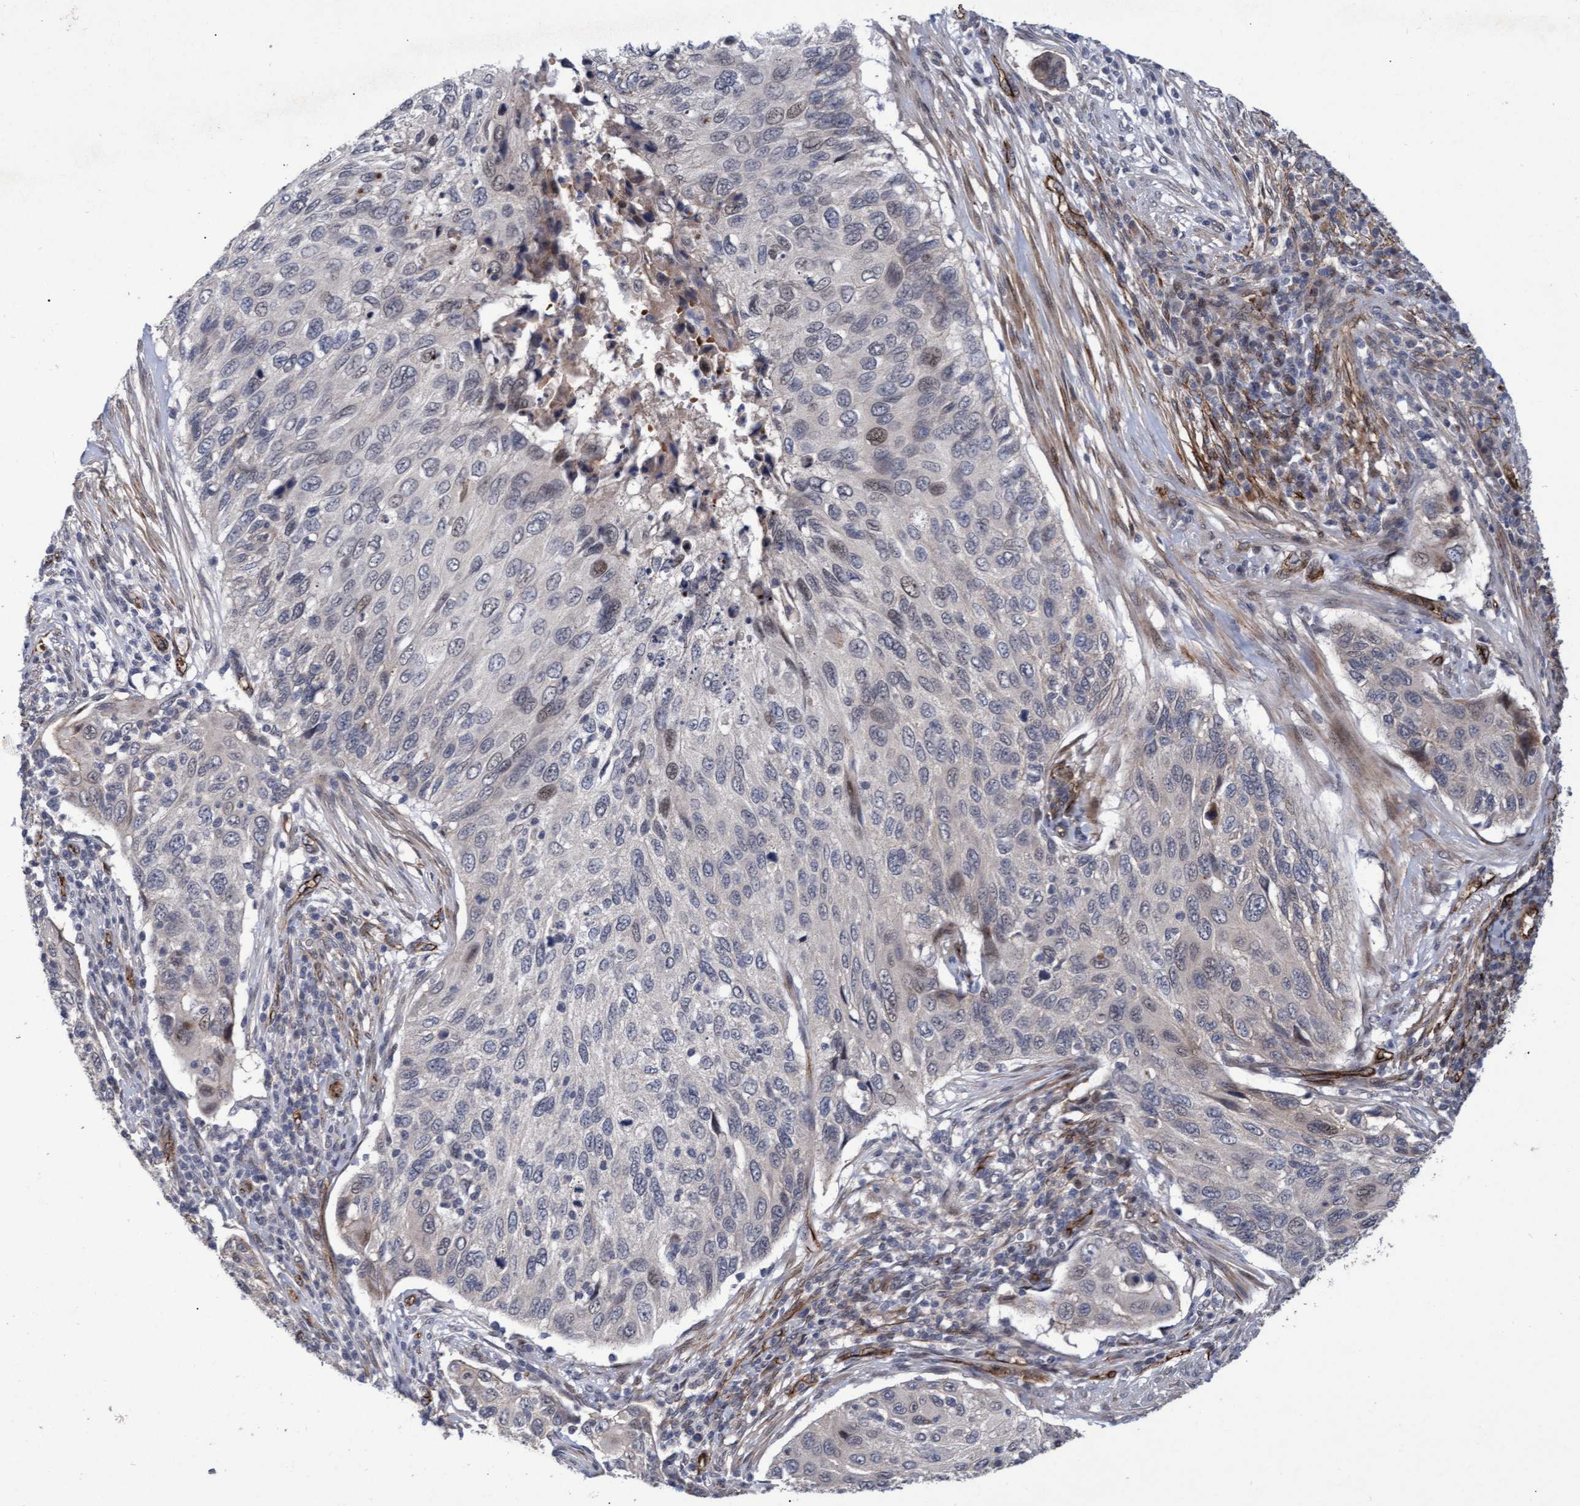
{"staining": {"intensity": "weak", "quantity": "<25%", "location": "nuclear"}, "tissue": "cervical cancer", "cell_type": "Tumor cells", "image_type": "cancer", "snomed": [{"axis": "morphology", "description": "Squamous cell carcinoma, NOS"}, {"axis": "topography", "description": "Cervix"}], "caption": "Tumor cells are negative for brown protein staining in cervical cancer.", "gene": "ZNF750", "patient": {"sex": "female", "age": 70}}